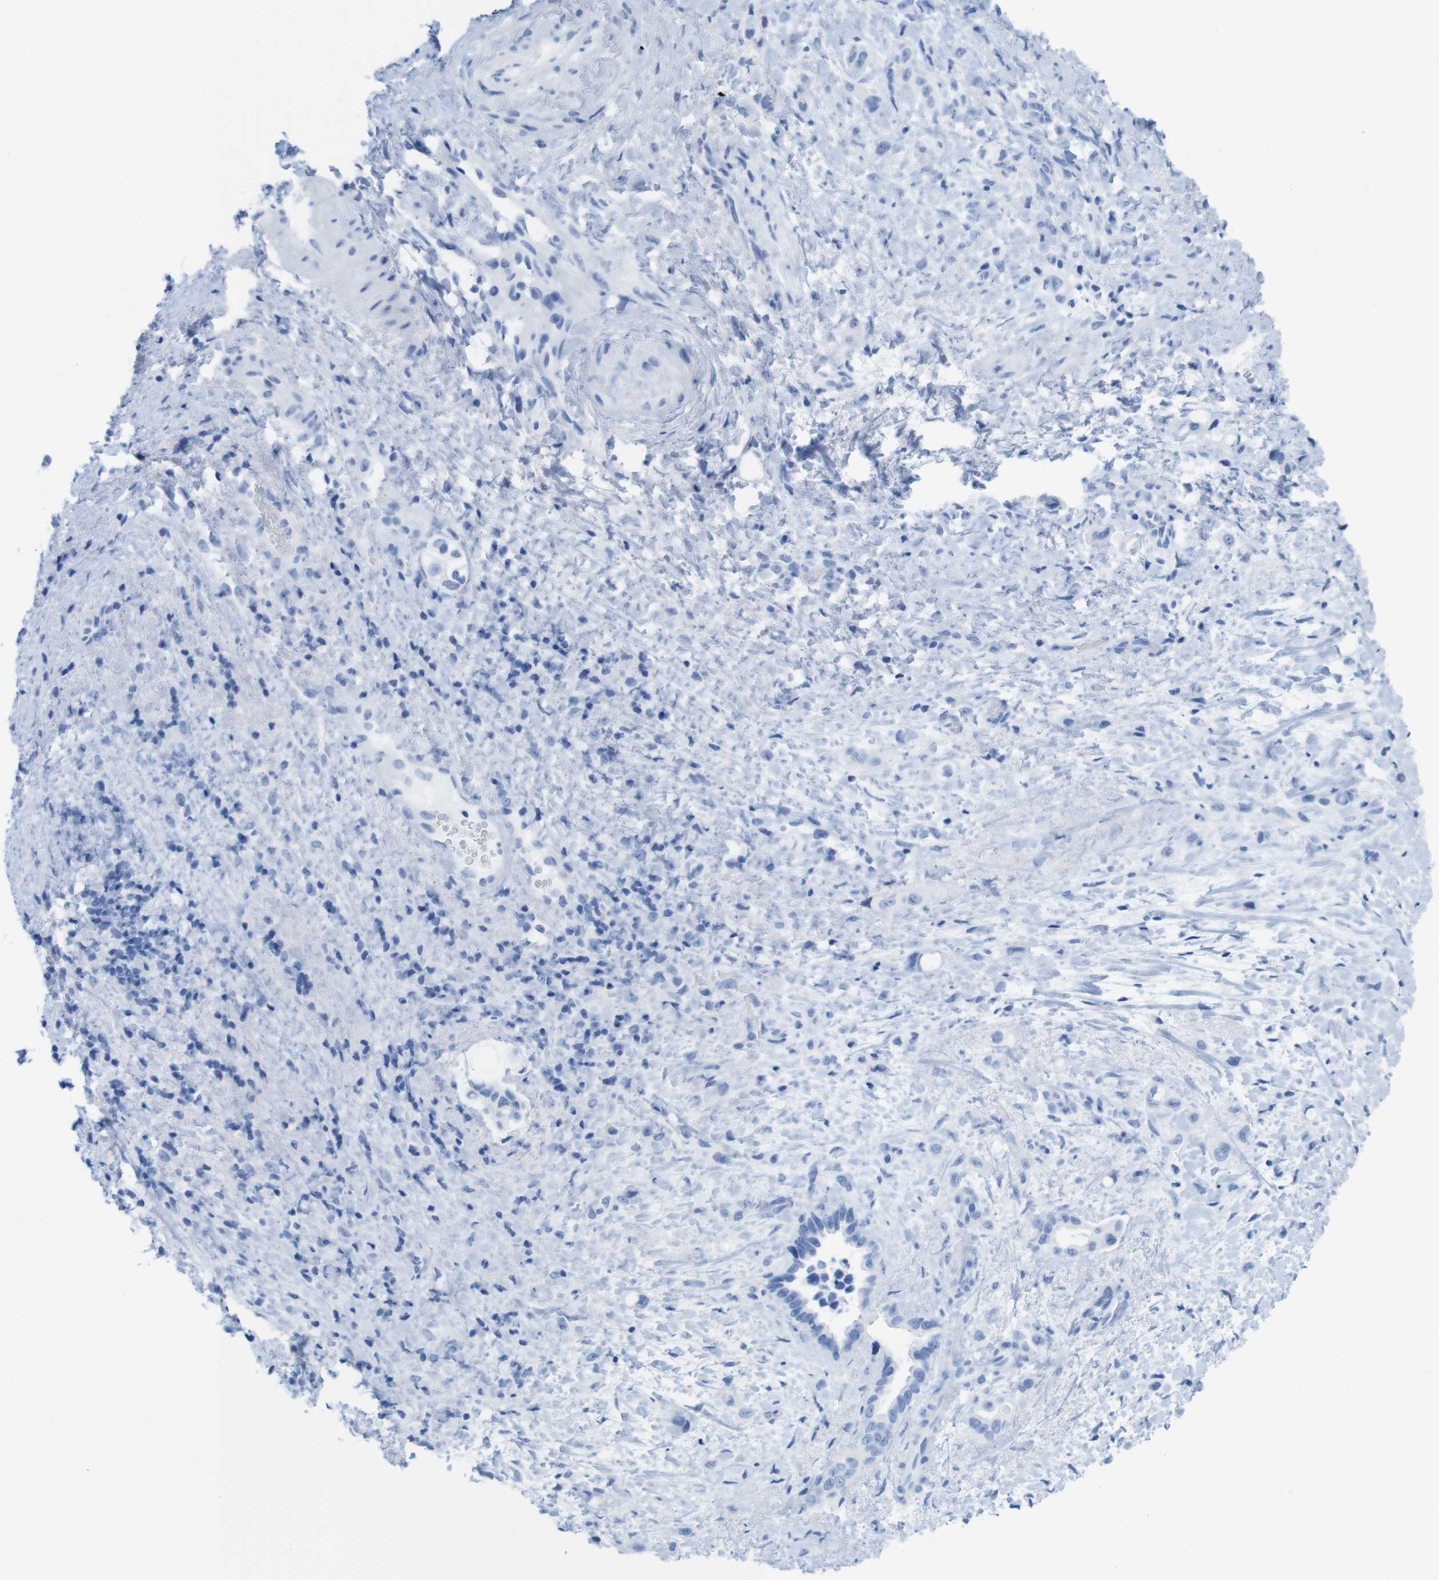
{"staining": {"intensity": "negative", "quantity": "none", "location": "none"}, "tissue": "liver cancer", "cell_type": "Tumor cells", "image_type": "cancer", "snomed": [{"axis": "morphology", "description": "Cholangiocarcinoma"}, {"axis": "topography", "description": "Liver"}], "caption": "A high-resolution photomicrograph shows immunohistochemistry (IHC) staining of liver cancer (cholangiocarcinoma), which displays no significant staining in tumor cells. (Immunohistochemistry (ihc), brightfield microscopy, high magnification).", "gene": "MYH7", "patient": {"sex": "female", "age": 65}}